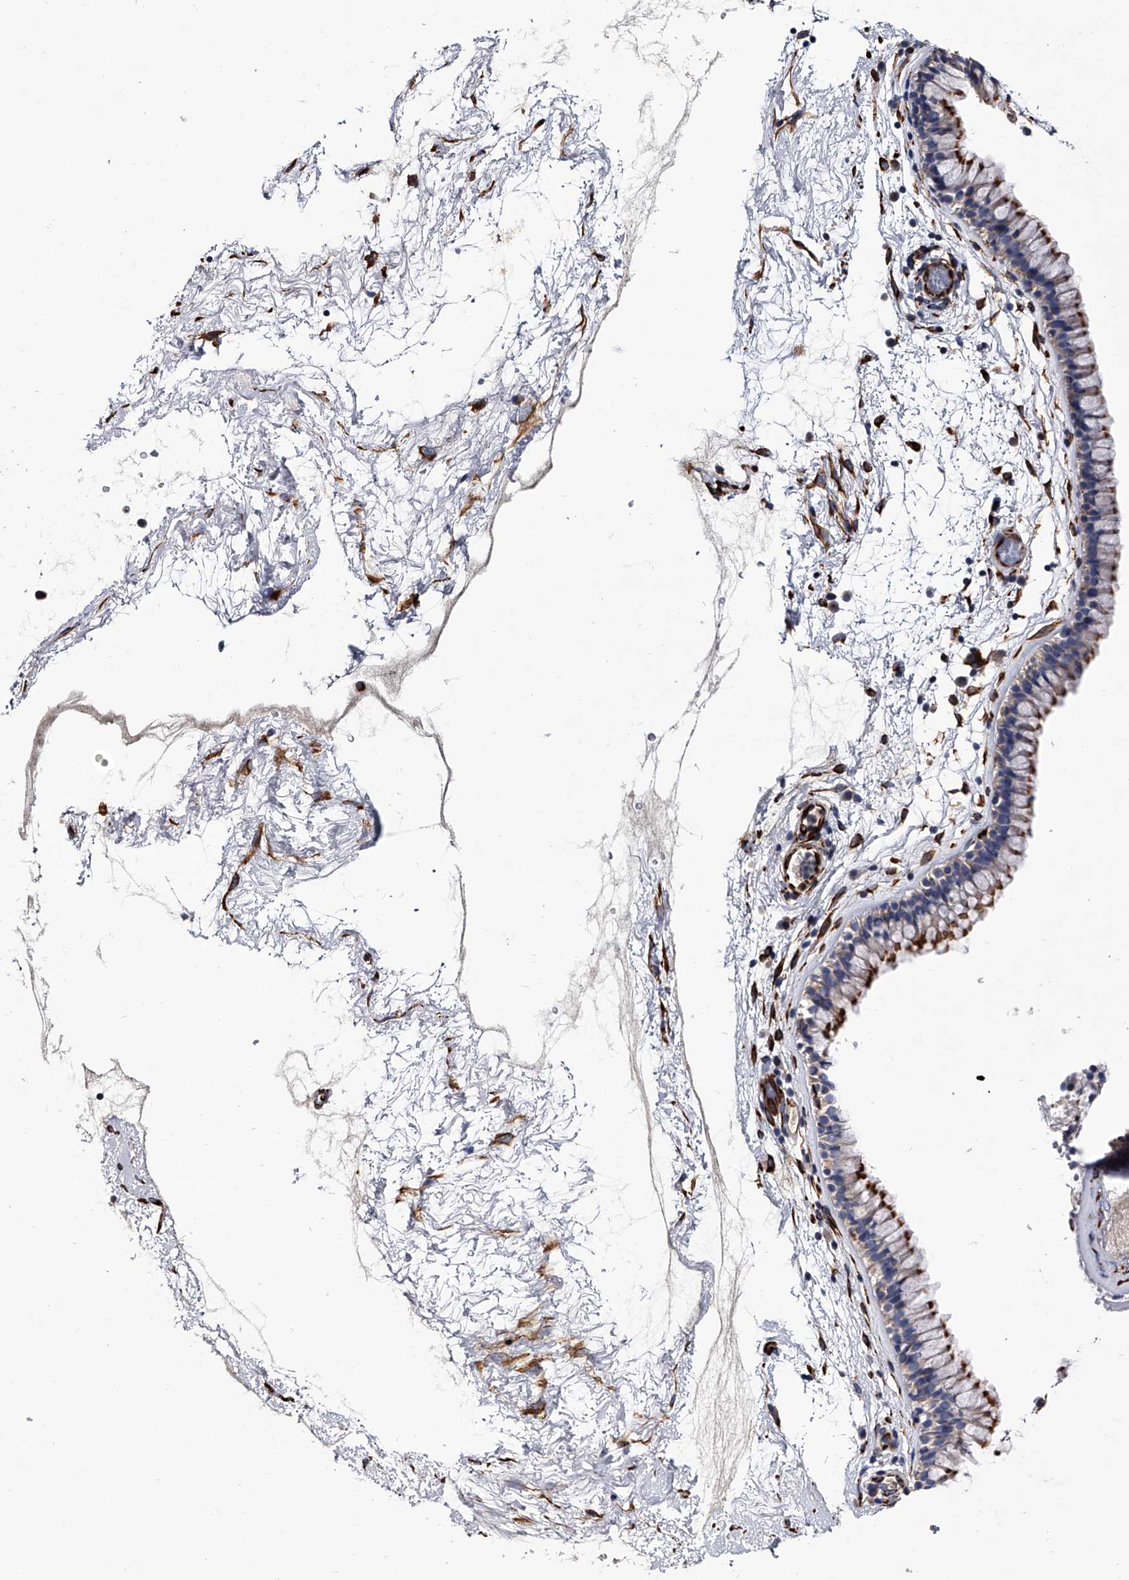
{"staining": {"intensity": "strong", "quantity": "<25%", "location": "cytoplasmic/membranous"}, "tissue": "nasopharynx", "cell_type": "Respiratory epithelial cells", "image_type": "normal", "snomed": [{"axis": "morphology", "description": "Normal tissue, NOS"}, {"axis": "morphology", "description": "Inflammation, NOS"}, {"axis": "topography", "description": "Nasopharynx"}], "caption": "A medium amount of strong cytoplasmic/membranous staining is seen in approximately <25% of respiratory epithelial cells in normal nasopharynx.", "gene": "EFCAB7", "patient": {"sex": "male", "age": 48}}